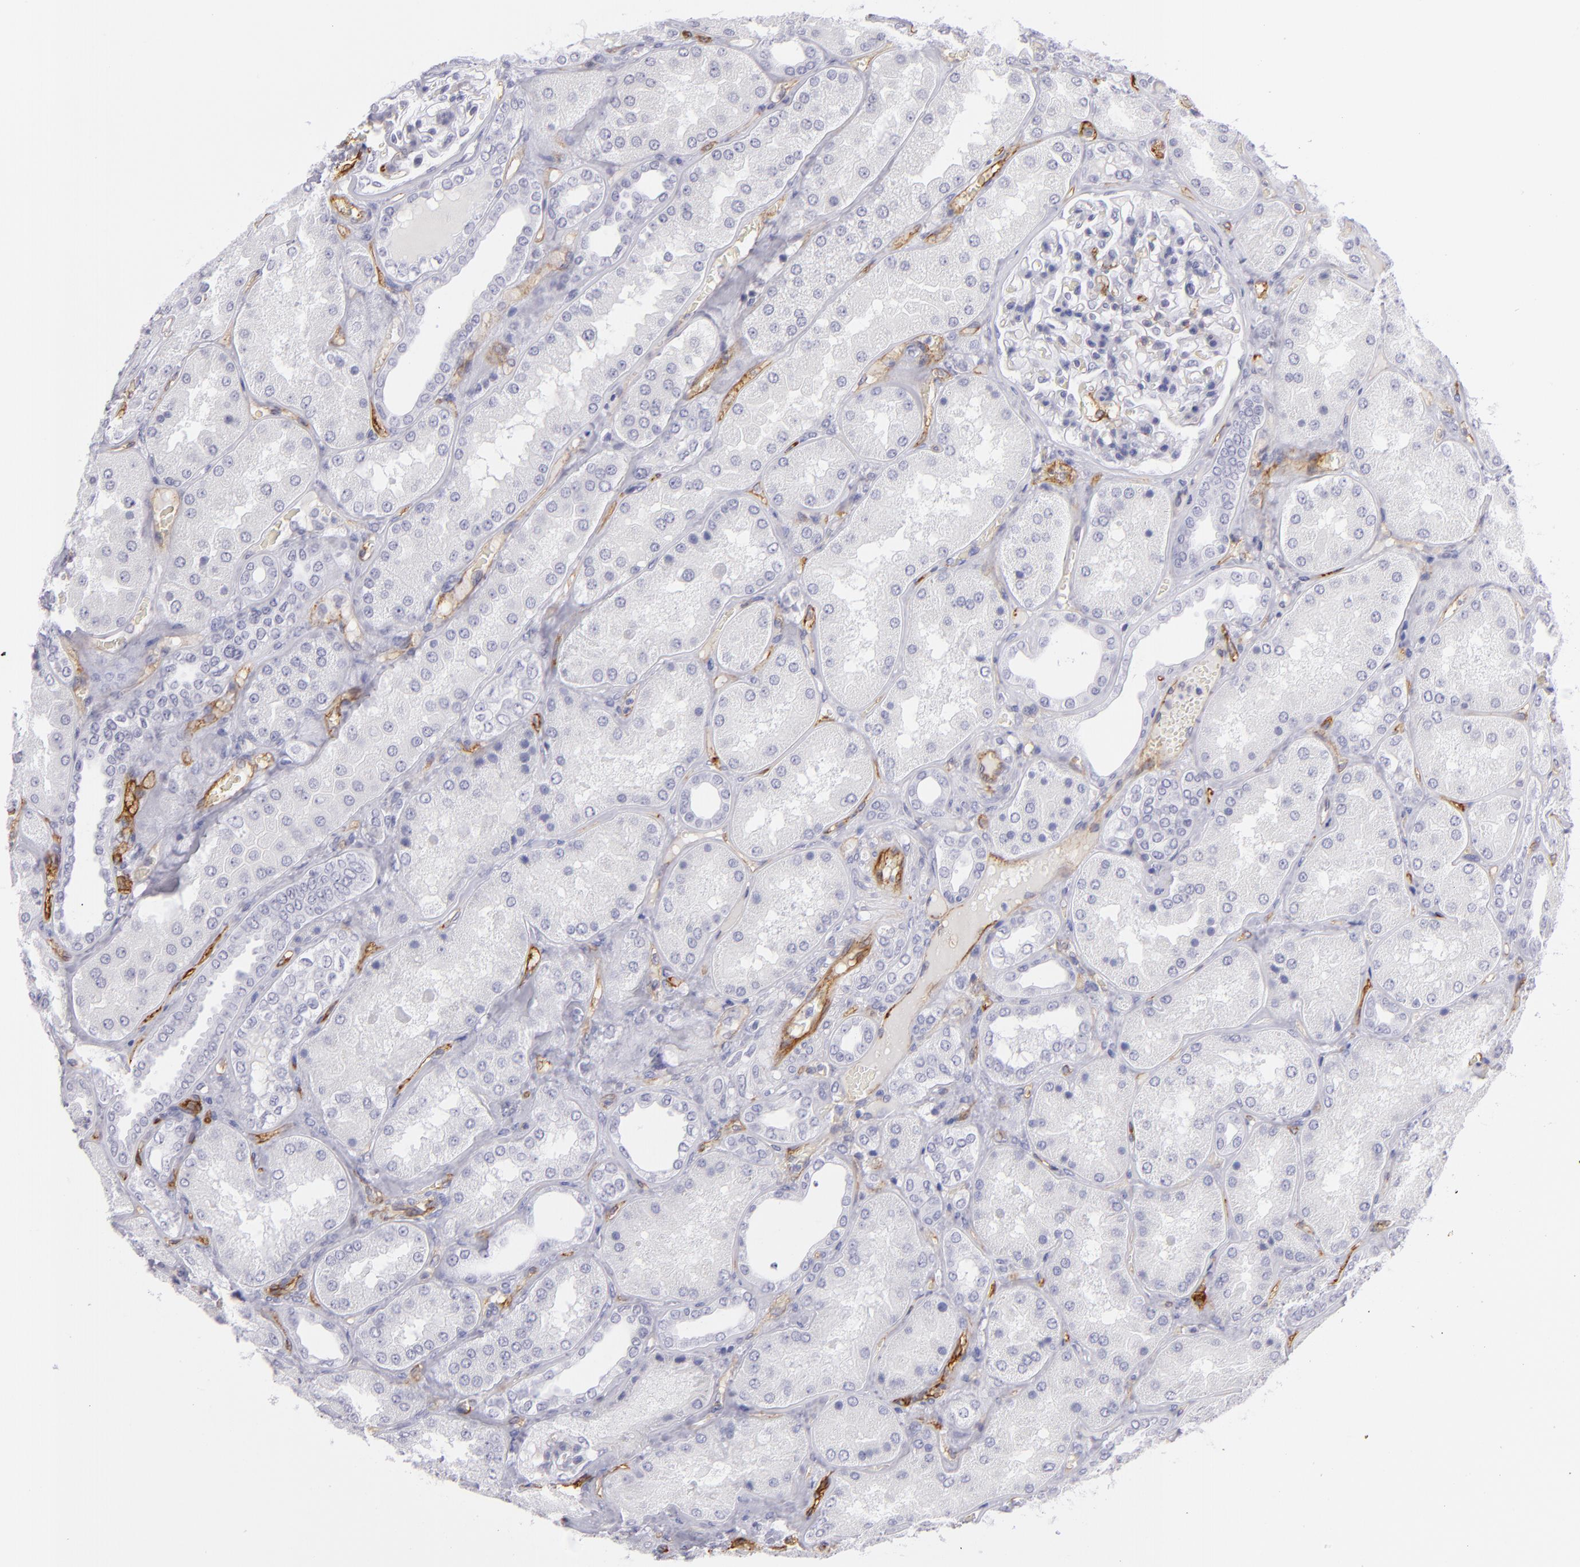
{"staining": {"intensity": "negative", "quantity": "none", "location": "none"}, "tissue": "kidney", "cell_type": "Cells in glomeruli", "image_type": "normal", "snomed": [{"axis": "morphology", "description": "Normal tissue, NOS"}, {"axis": "topography", "description": "Kidney"}], "caption": "Protein analysis of benign kidney displays no significant expression in cells in glomeruli. (Immunohistochemistry (ihc), brightfield microscopy, high magnification).", "gene": "THBD", "patient": {"sex": "female", "age": 56}}